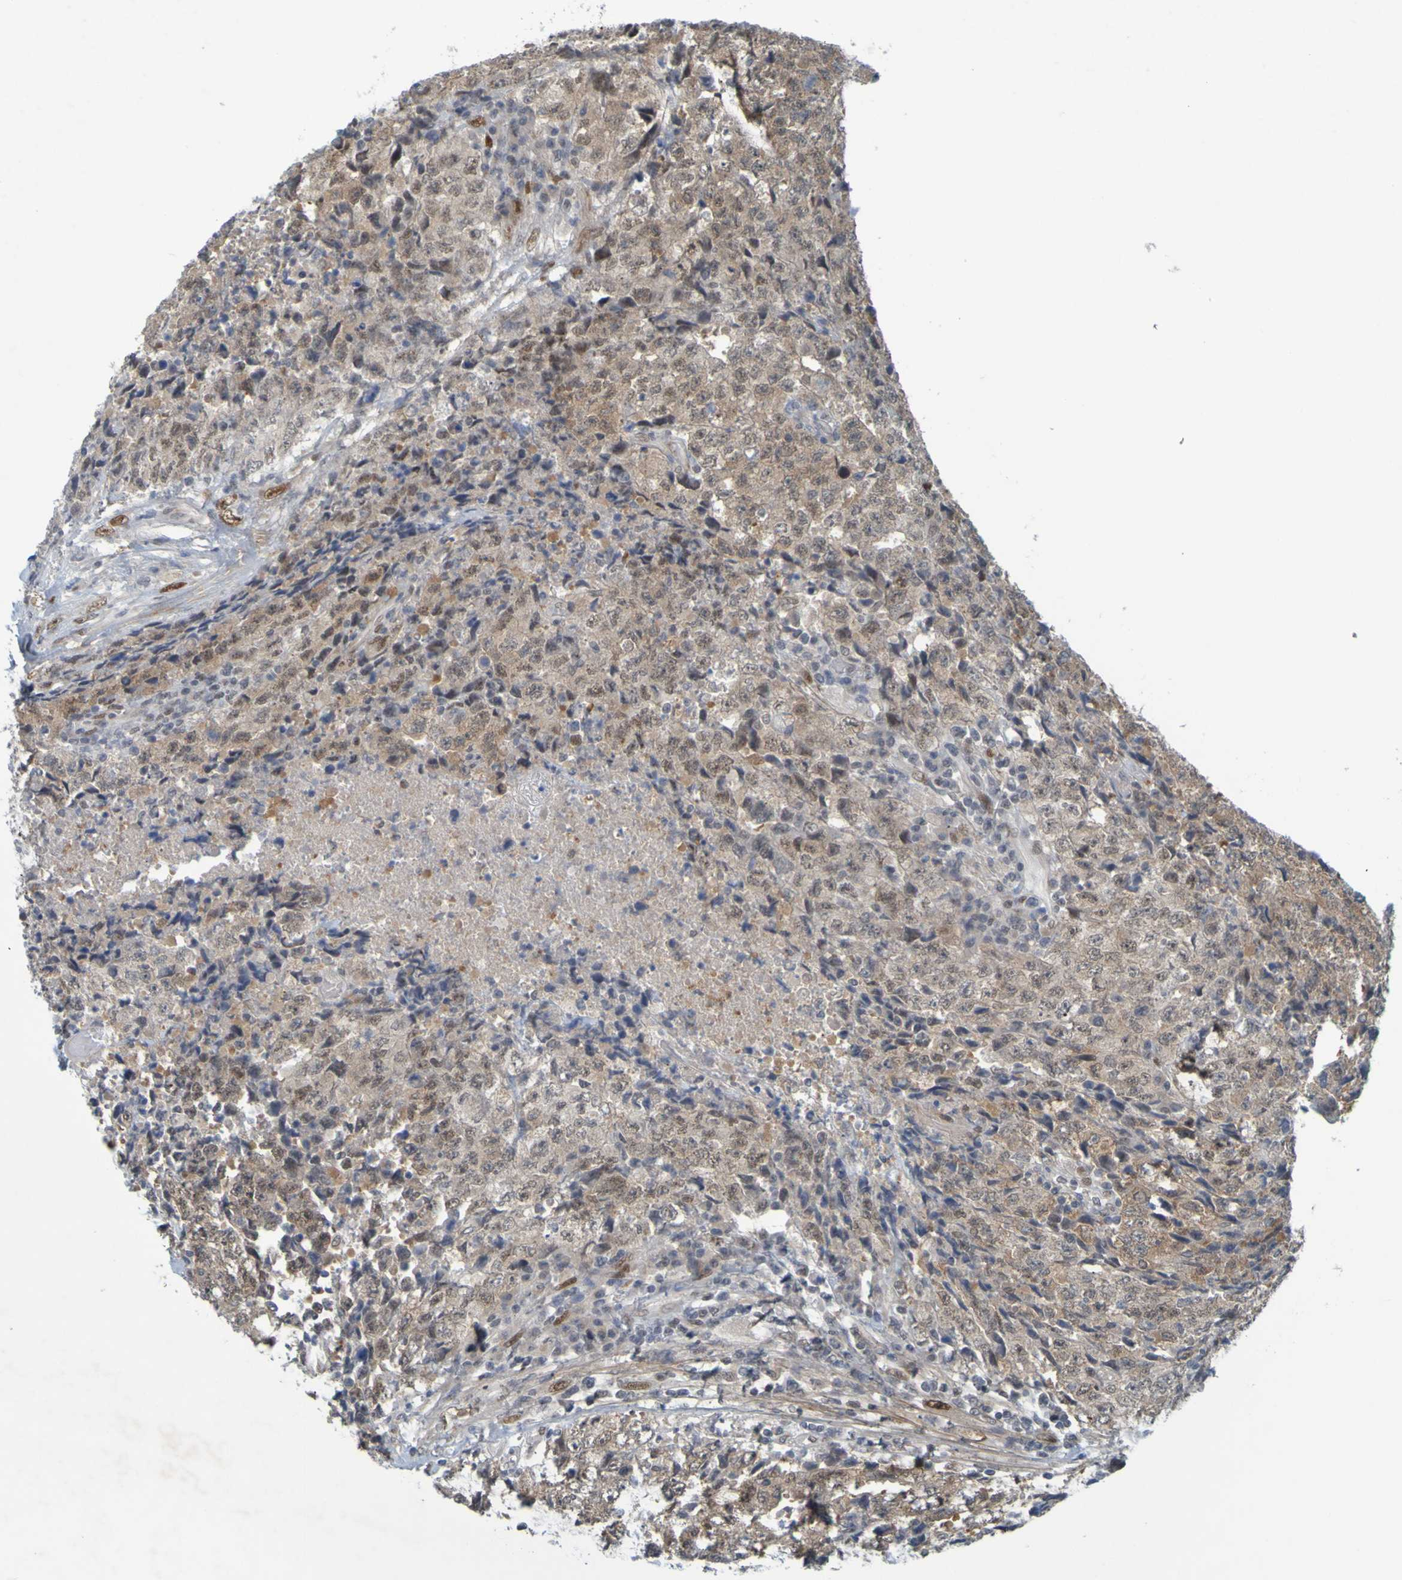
{"staining": {"intensity": "moderate", "quantity": ">75%", "location": "cytoplasmic/membranous,nuclear"}, "tissue": "testis cancer", "cell_type": "Tumor cells", "image_type": "cancer", "snomed": [{"axis": "morphology", "description": "Necrosis, NOS"}, {"axis": "morphology", "description": "Carcinoma, Embryonal, NOS"}, {"axis": "topography", "description": "Testis"}], "caption": "A brown stain shows moderate cytoplasmic/membranous and nuclear expression of a protein in testis cancer (embryonal carcinoma) tumor cells. (brown staining indicates protein expression, while blue staining denotes nuclei).", "gene": "MCPH1", "patient": {"sex": "male", "age": 19}}